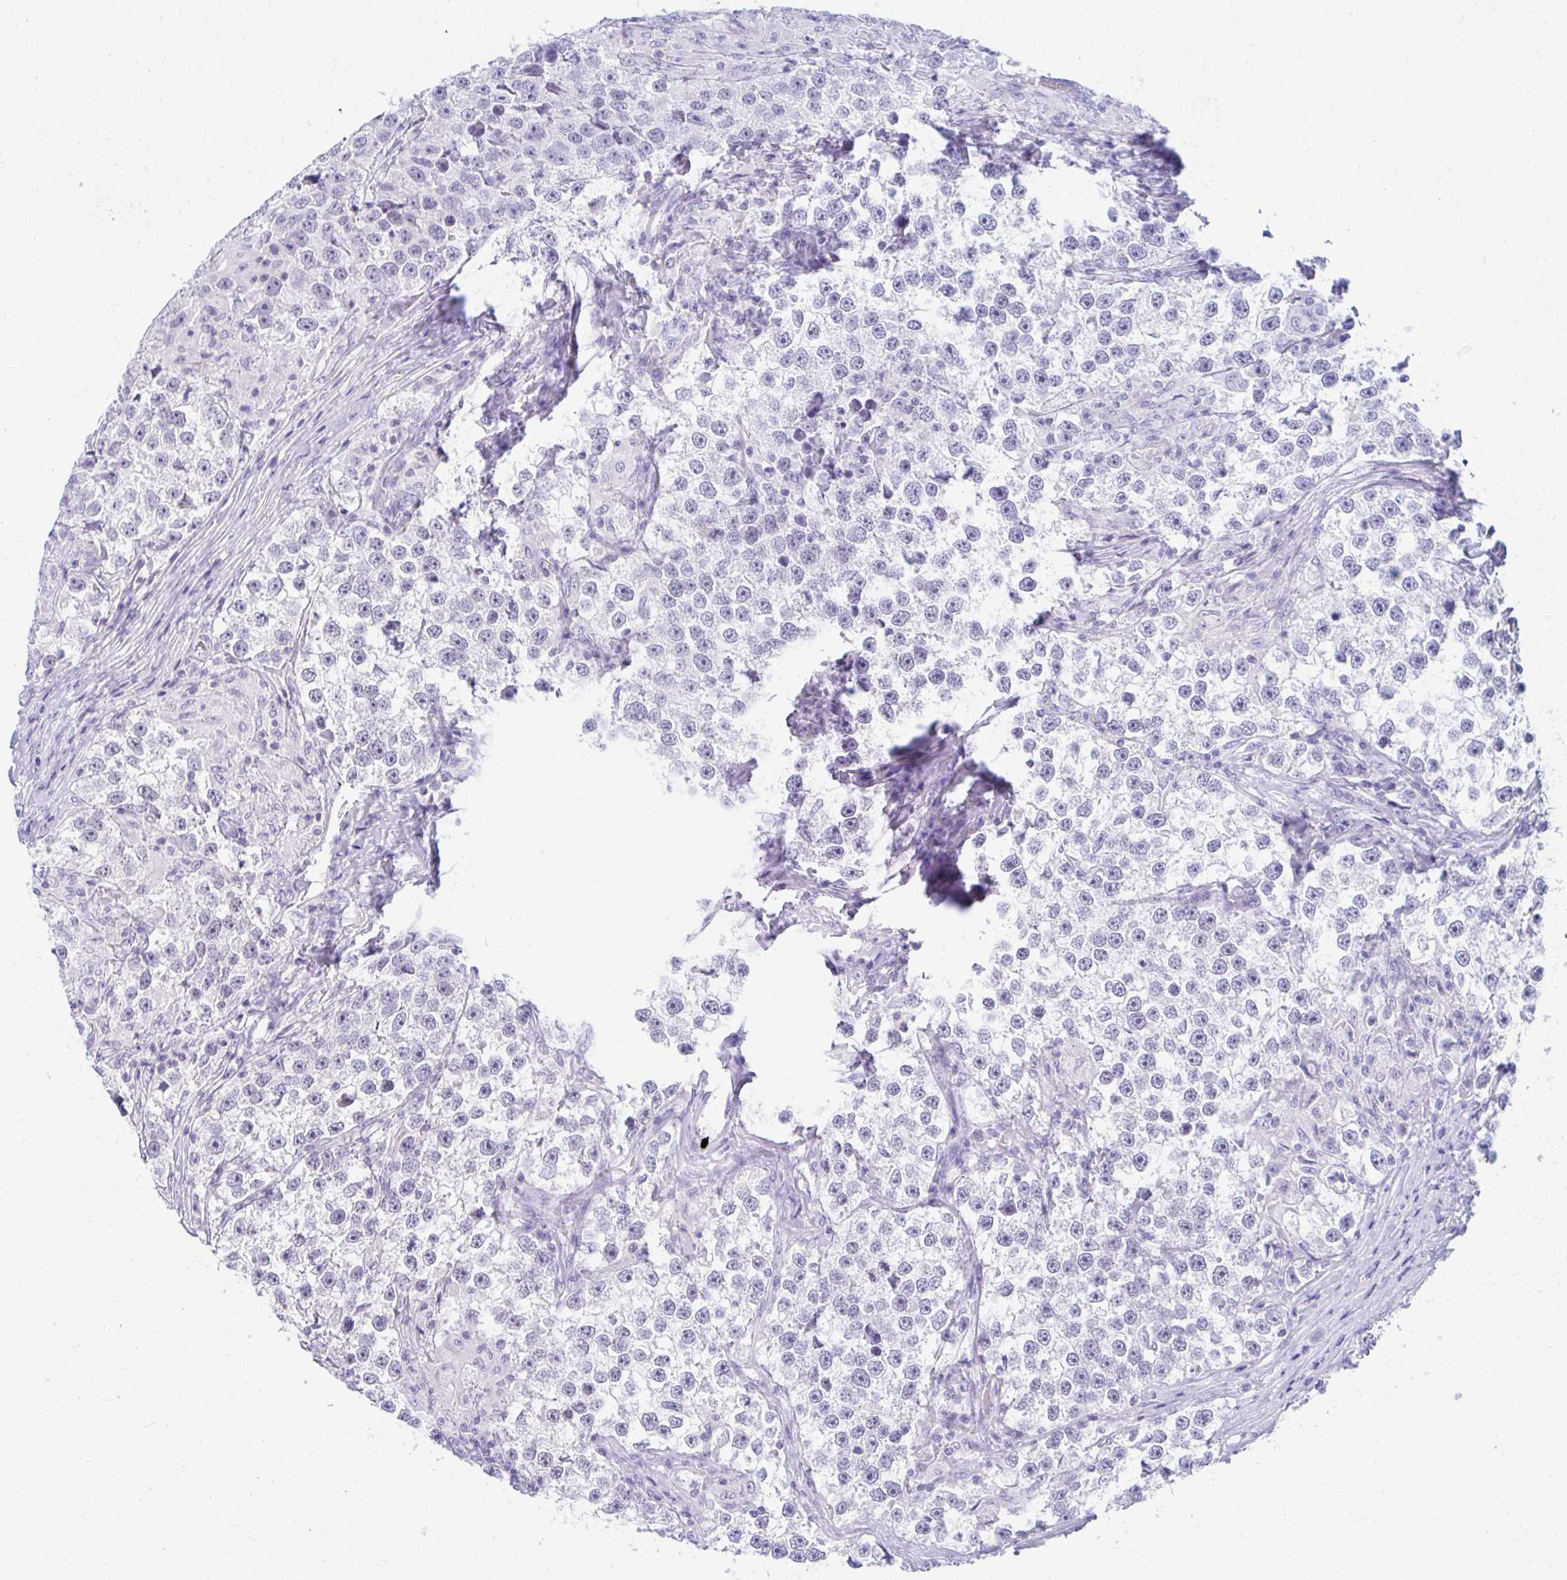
{"staining": {"intensity": "negative", "quantity": "none", "location": "none"}, "tissue": "testis cancer", "cell_type": "Tumor cells", "image_type": "cancer", "snomed": [{"axis": "morphology", "description": "Seminoma, NOS"}, {"axis": "topography", "description": "Testis"}], "caption": "A high-resolution micrograph shows immunohistochemistry (IHC) staining of testis seminoma, which reveals no significant staining in tumor cells. (Immunohistochemistry (ihc), brightfield microscopy, high magnification).", "gene": "RADIL", "patient": {"sex": "male", "age": 46}}